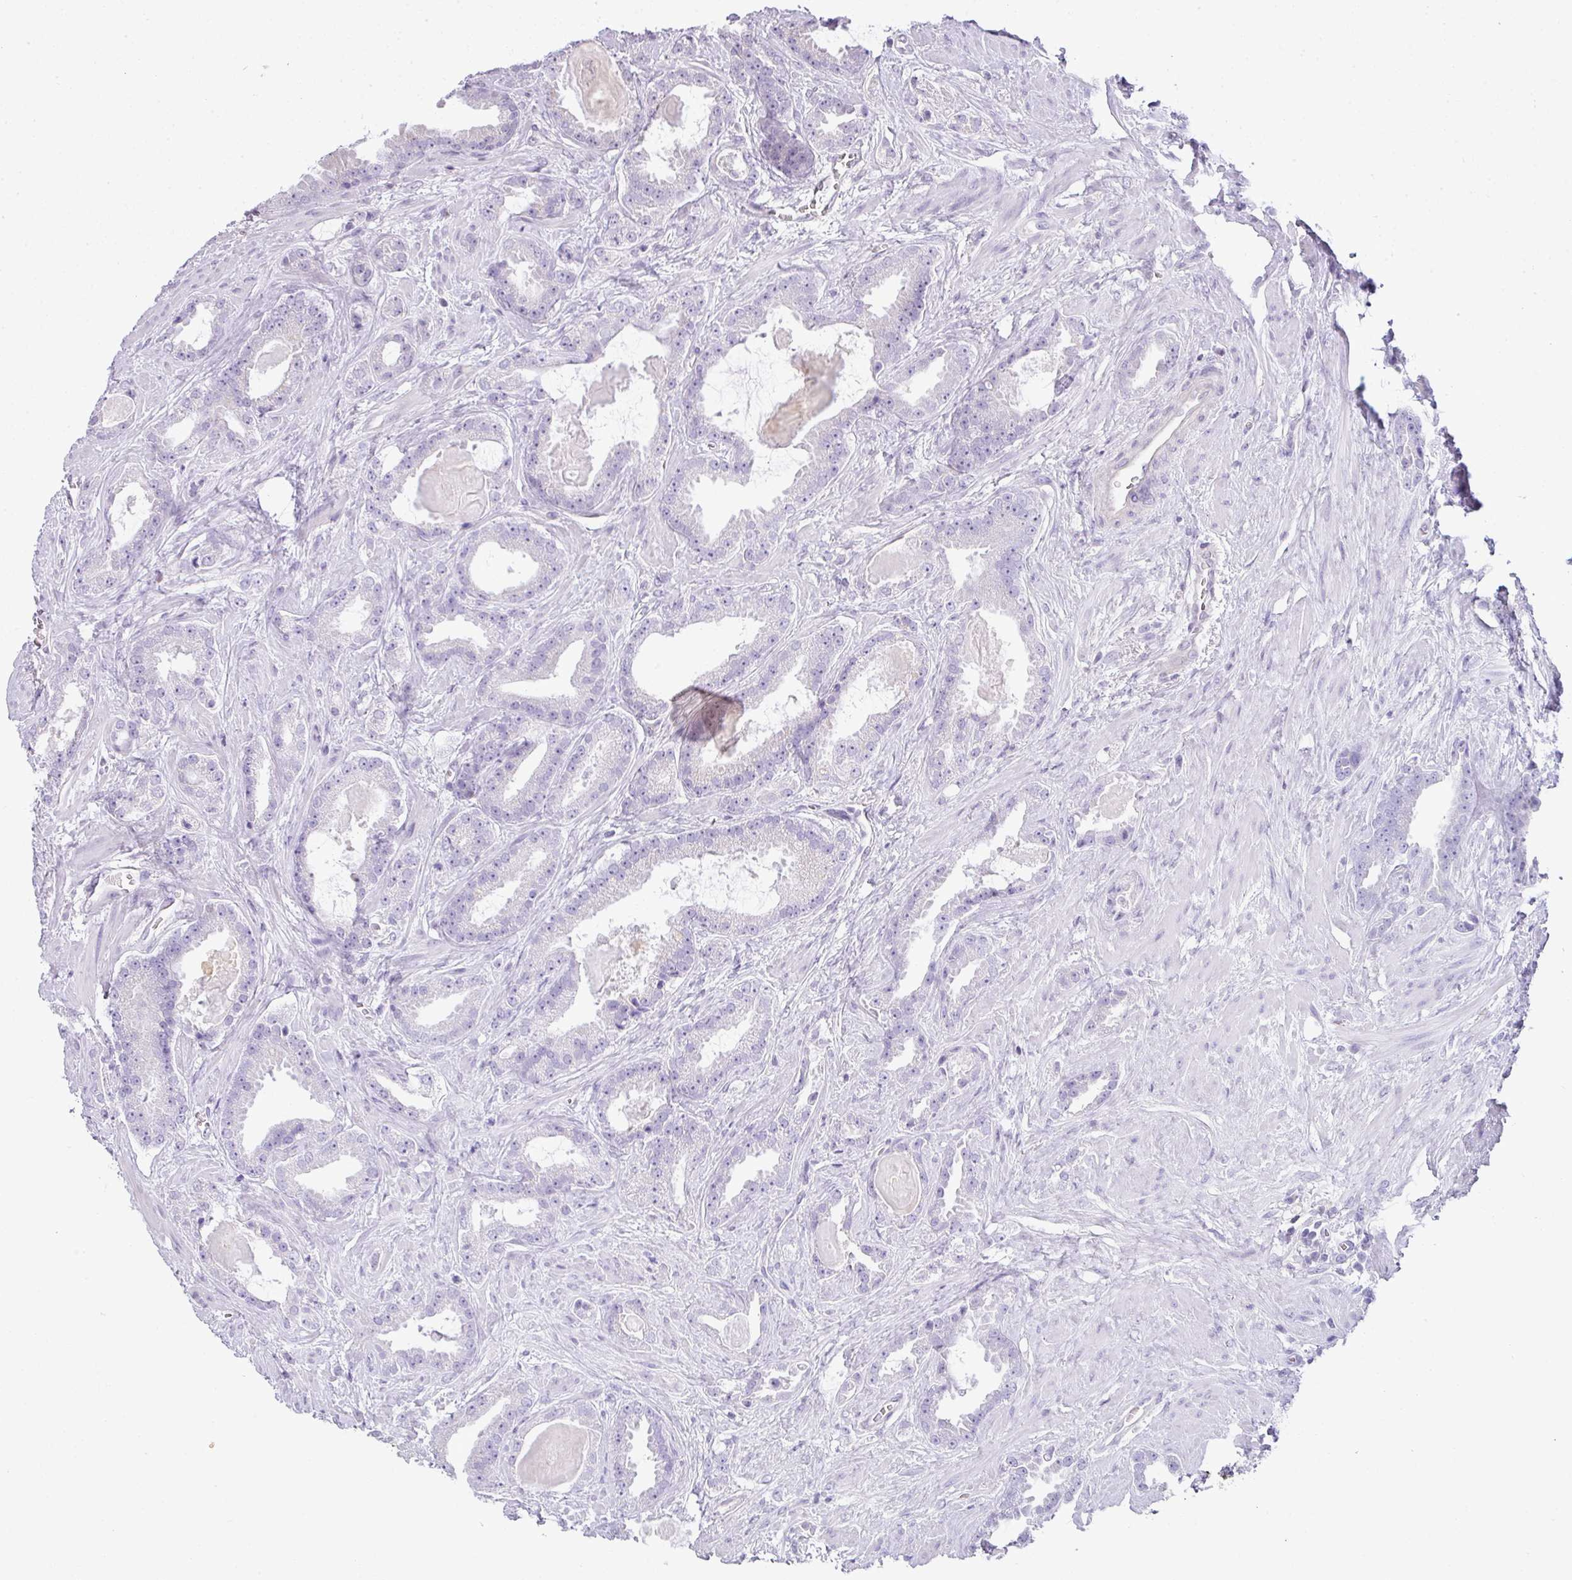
{"staining": {"intensity": "negative", "quantity": "none", "location": "none"}, "tissue": "prostate cancer", "cell_type": "Tumor cells", "image_type": "cancer", "snomed": [{"axis": "morphology", "description": "Adenocarcinoma, Low grade"}, {"axis": "topography", "description": "Prostate"}], "caption": "High magnification brightfield microscopy of low-grade adenocarcinoma (prostate) stained with DAB (3,3'-diaminobenzidine) (brown) and counterstained with hematoxylin (blue): tumor cells show no significant staining. The staining was performed using DAB to visualize the protein expression in brown, while the nuclei were stained in blue with hematoxylin (Magnification: 20x).", "gene": "STAT5A", "patient": {"sex": "male", "age": 62}}